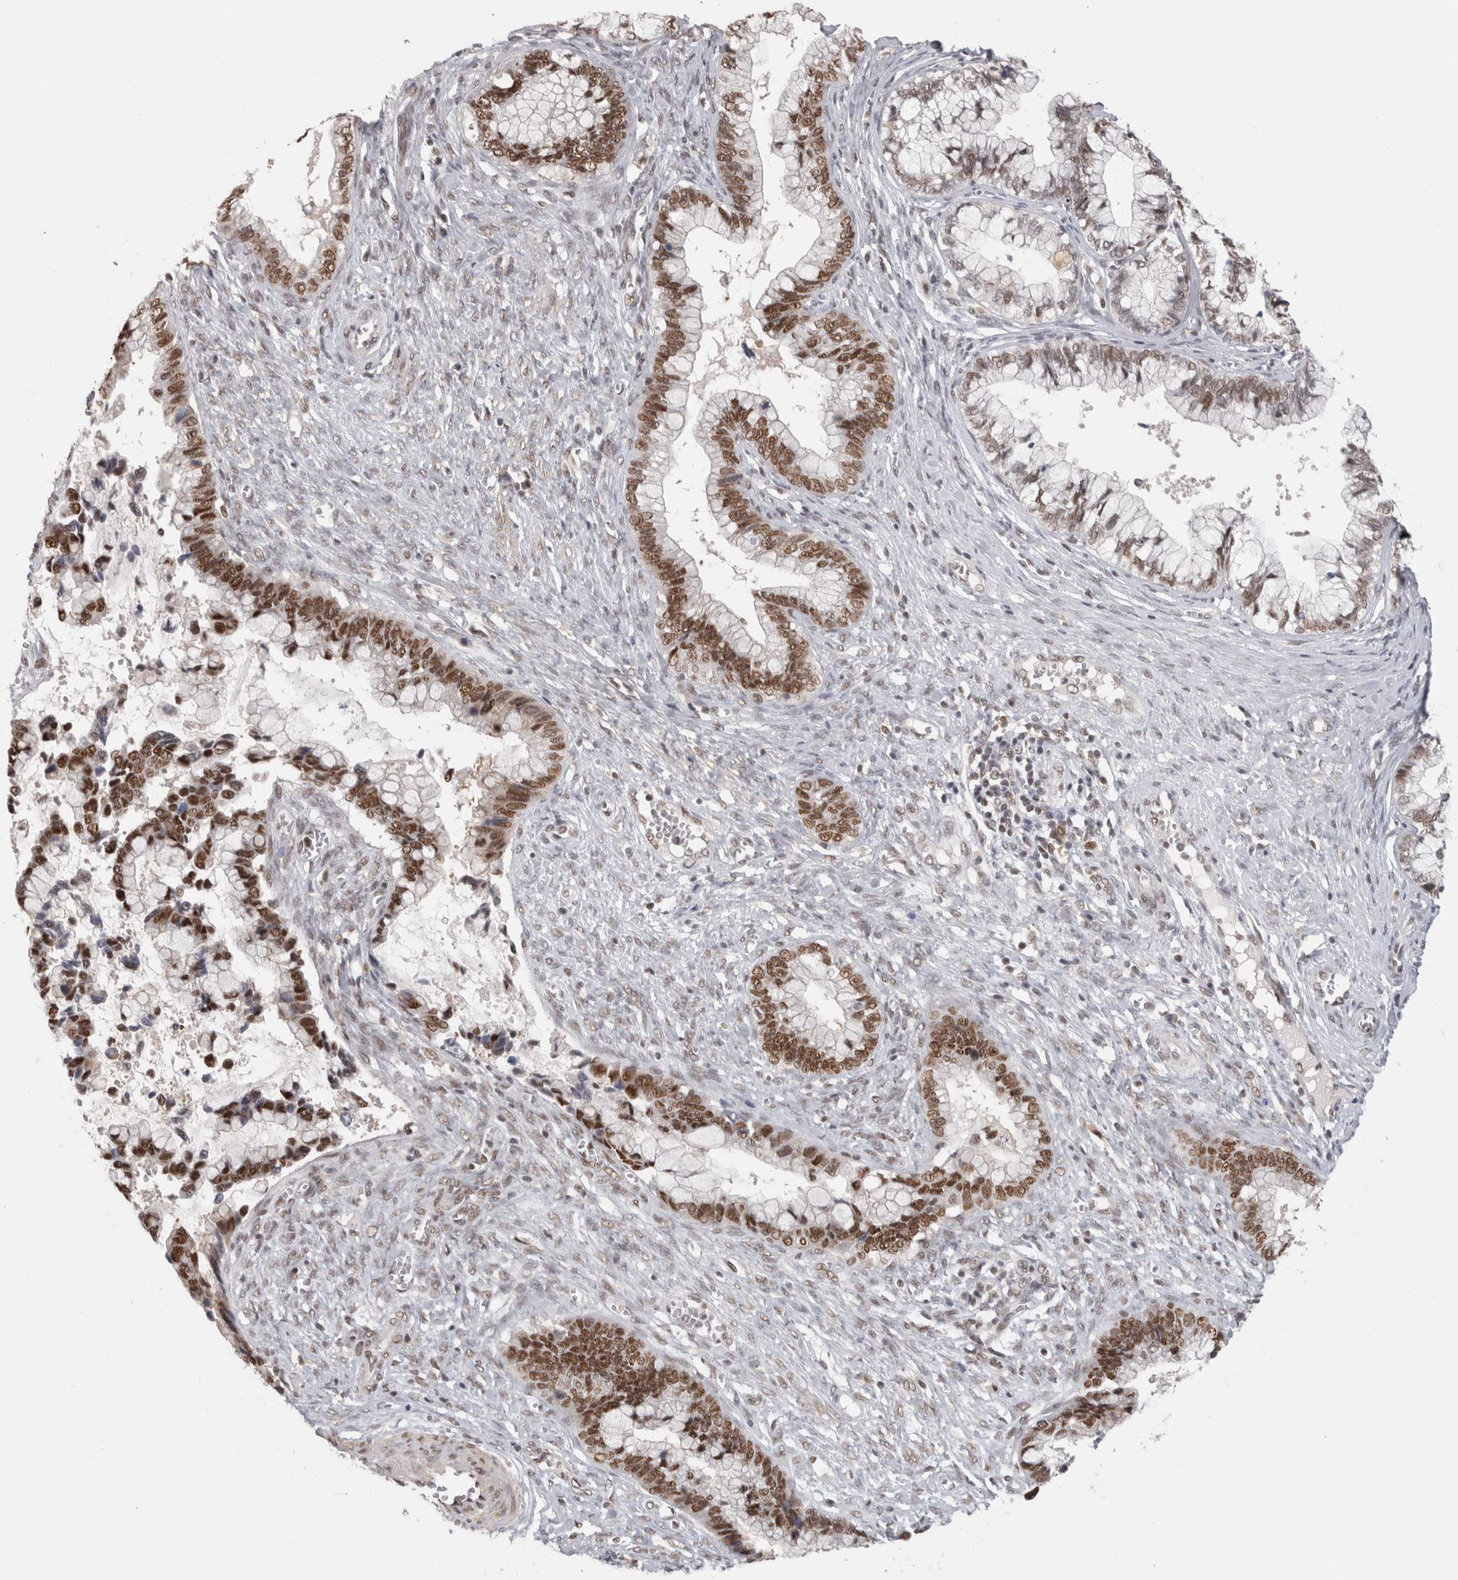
{"staining": {"intensity": "strong", "quantity": ">75%", "location": "nuclear"}, "tissue": "cervical cancer", "cell_type": "Tumor cells", "image_type": "cancer", "snomed": [{"axis": "morphology", "description": "Adenocarcinoma, NOS"}, {"axis": "topography", "description": "Cervix"}], "caption": "Protein staining displays strong nuclear expression in approximately >75% of tumor cells in adenocarcinoma (cervical).", "gene": "ZNF830", "patient": {"sex": "female", "age": 44}}